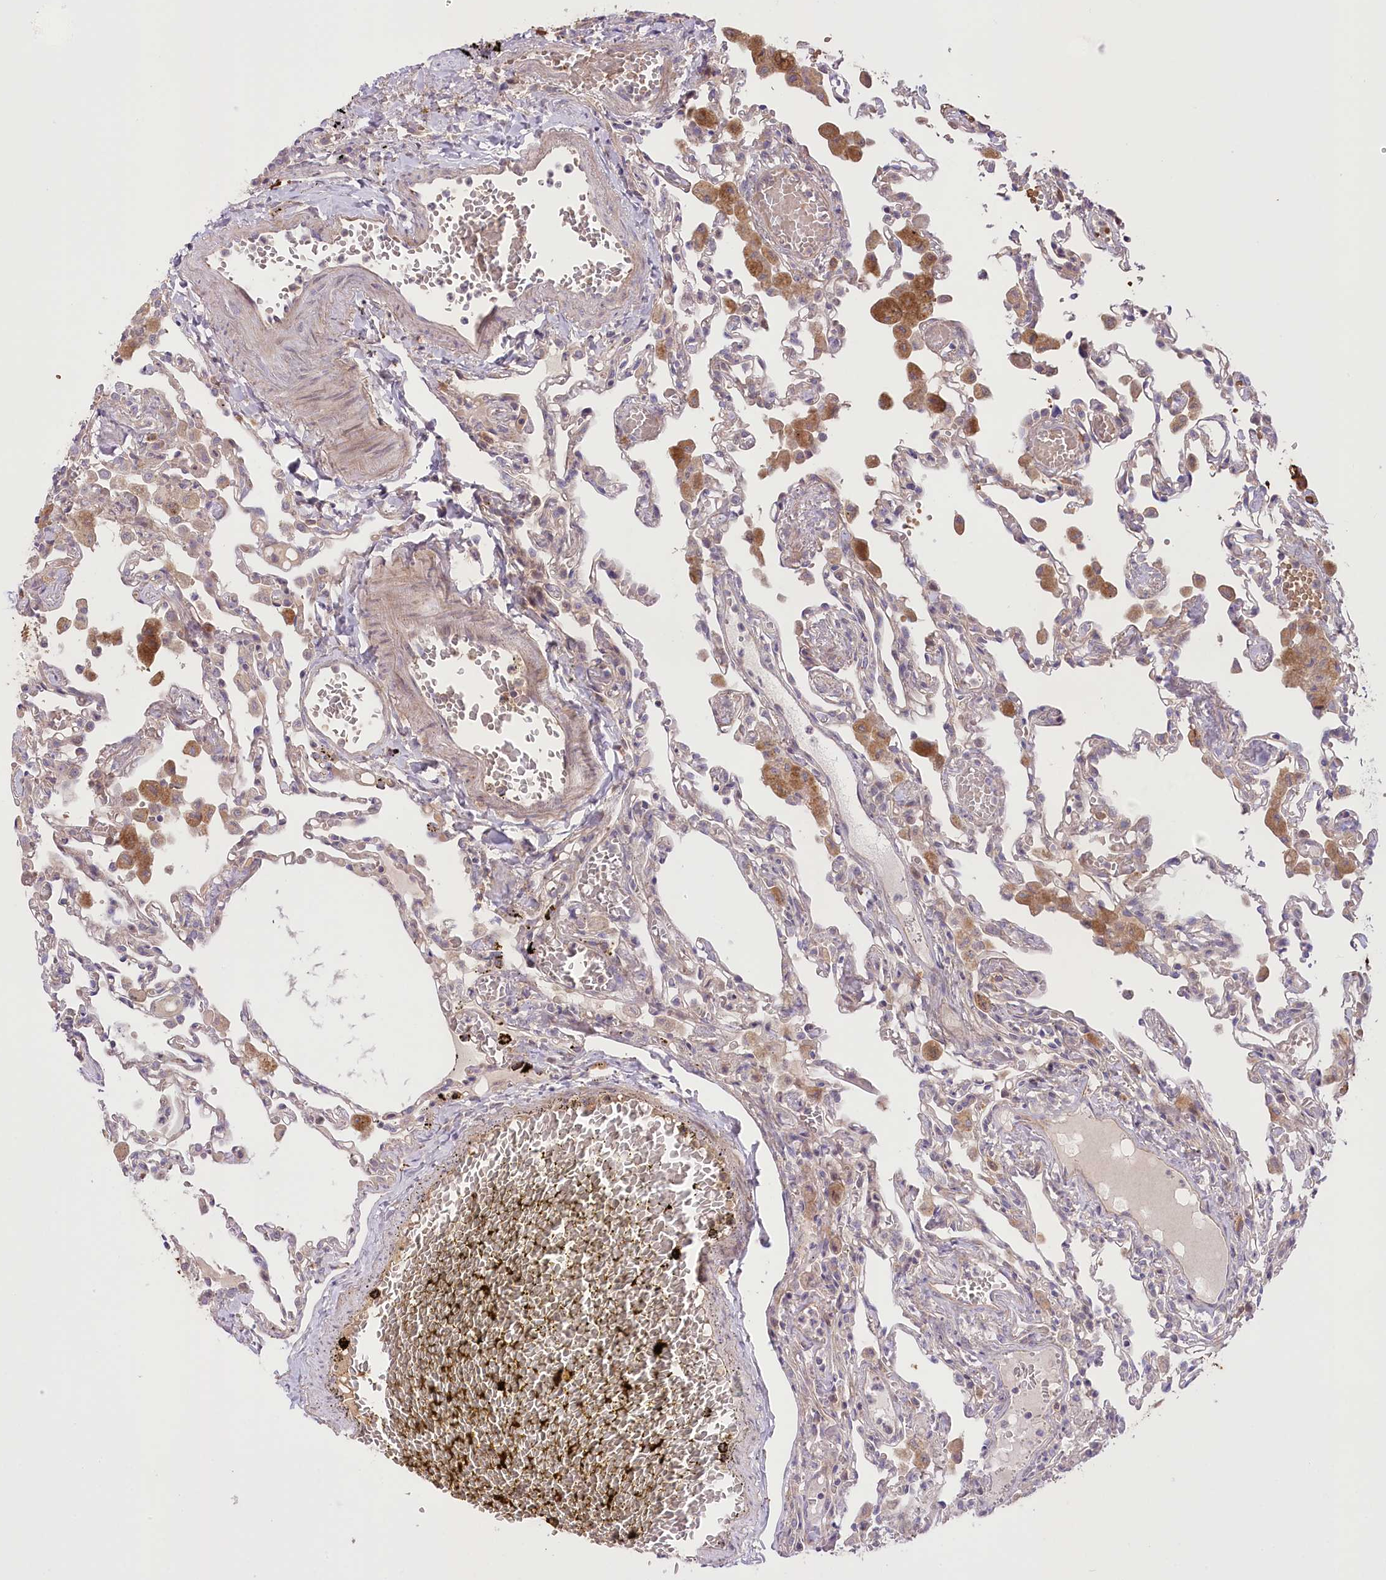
{"staining": {"intensity": "negative", "quantity": "none", "location": "none"}, "tissue": "lung", "cell_type": "Alveolar cells", "image_type": "normal", "snomed": [{"axis": "morphology", "description": "Normal tissue, NOS"}, {"axis": "topography", "description": "Bronchus"}, {"axis": "topography", "description": "Lung"}], "caption": "Alveolar cells show no significant positivity in benign lung.", "gene": "TRUB1", "patient": {"sex": "female", "age": 49}}